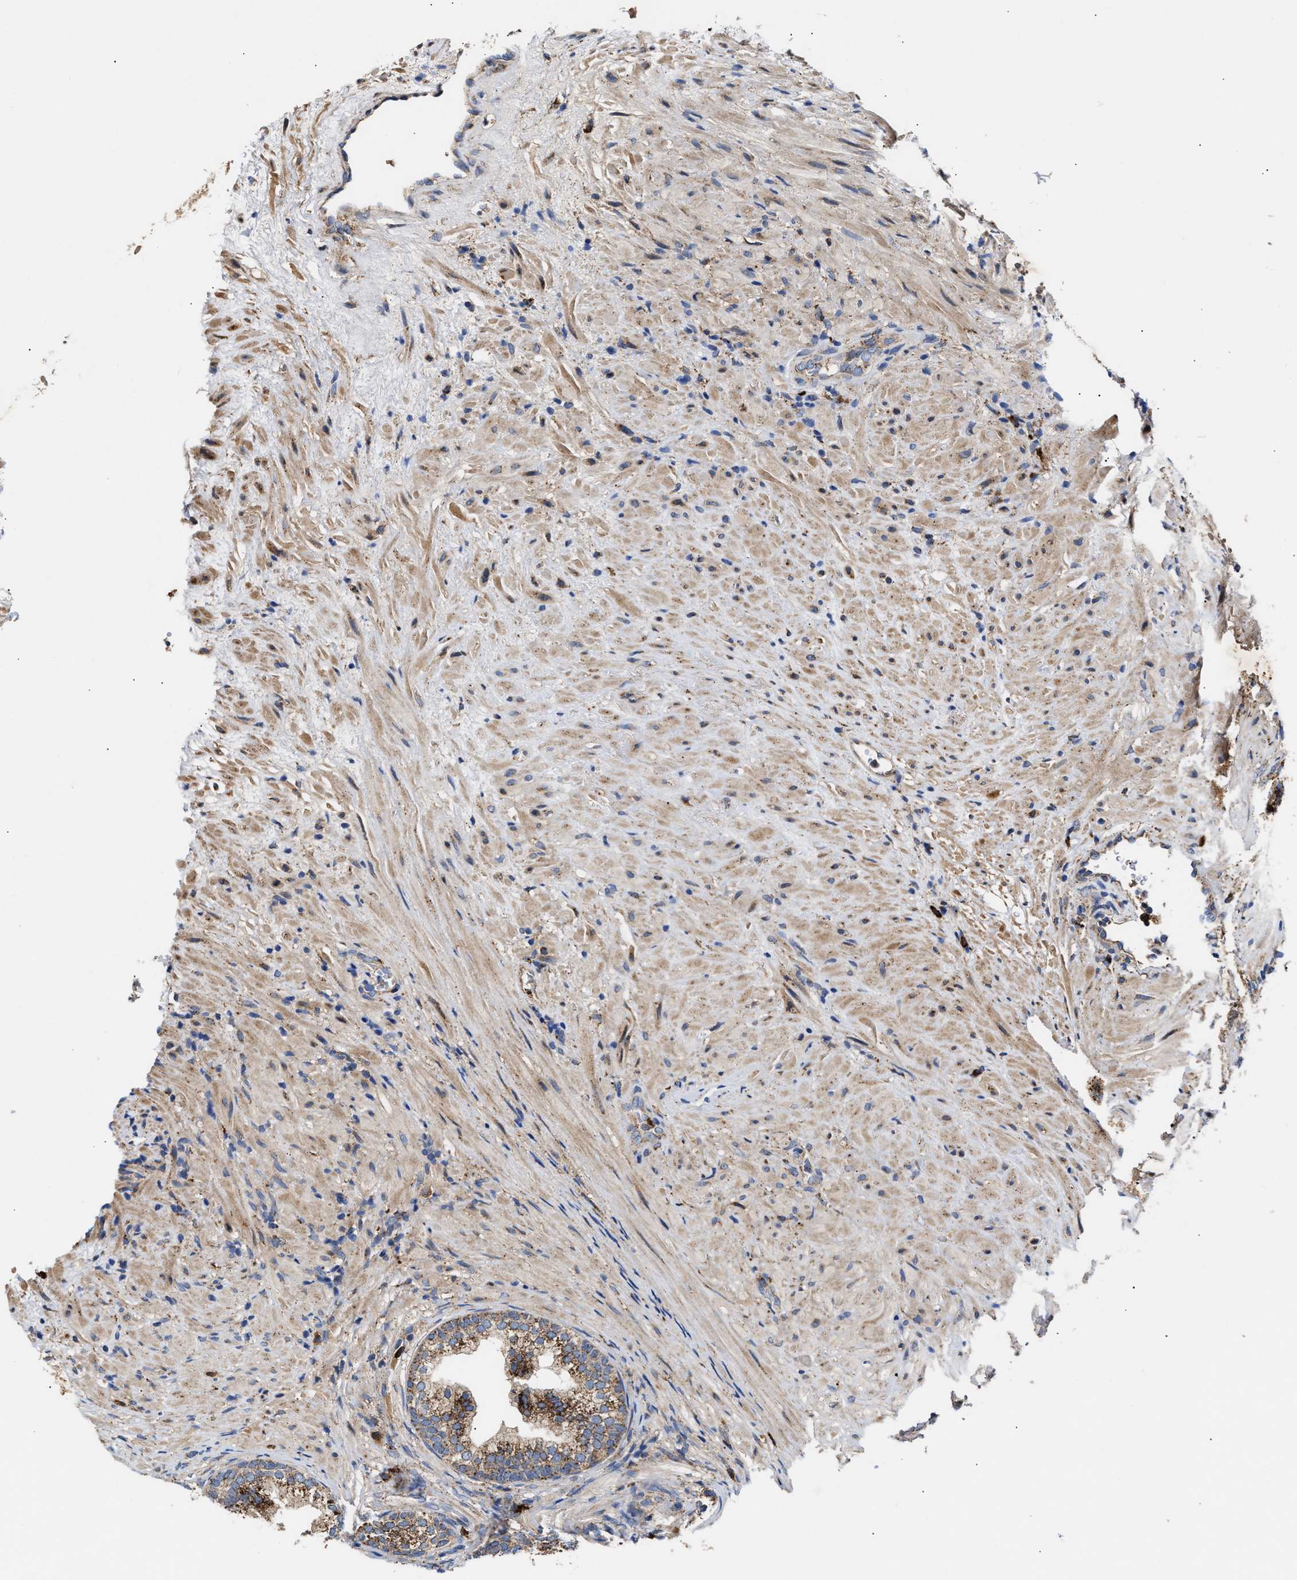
{"staining": {"intensity": "moderate", "quantity": ">75%", "location": "cytoplasmic/membranous"}, "tissue": "prostate", "cell_type": "Glandular cells", "image_type": "normal", "snomed": [{"axis": "morphology", "description": "Normal tissue, NOS"}, {"axis": "topography", "description": "Prostate"}], "caption": "Protein staining of normal prostate reveals moderate cytoplasmic/membranous expression in about >75% of glandular cells.", "gene": "CCDC146", "patient": {"sex": "male", "age": 76}}